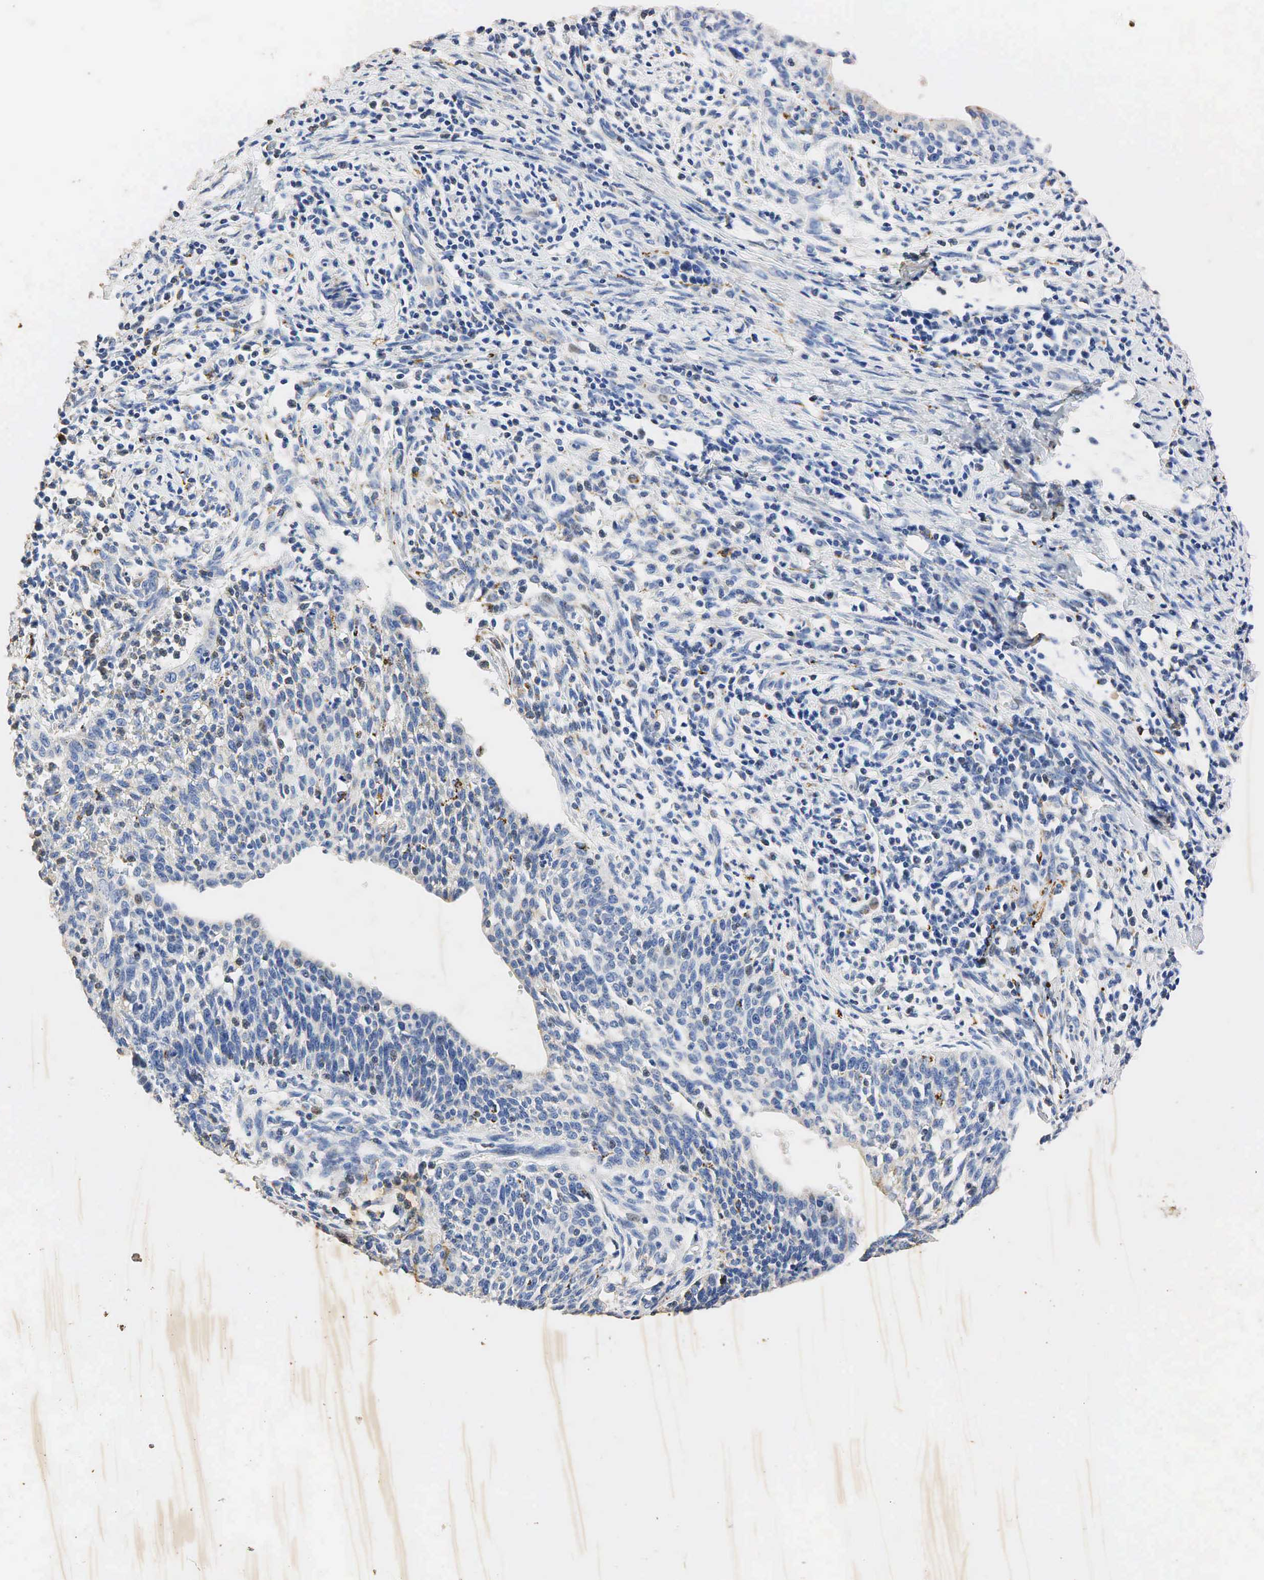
{"staining": {"intensity": "weak", "quantity": "<25%", "location": "cytoplasmic/membranous,nuclear"}, "tissue": "cervical cancer", "cell_type": "Tumor cells", "image_type": "cancer", "snomed": [{"axis": "morphology", "description": "Squamous cell carcinoma, NOS"}, {"axis": "topography", "description": "Cervix"}], "caption": "Cervical cancer (squamous cell carcinoma) stained for a protein using immunohistochemistry (IHC) reveals no positivity tumor cells.", "gene": "SYP", "patient": {"sex": "female", "age": 41}}